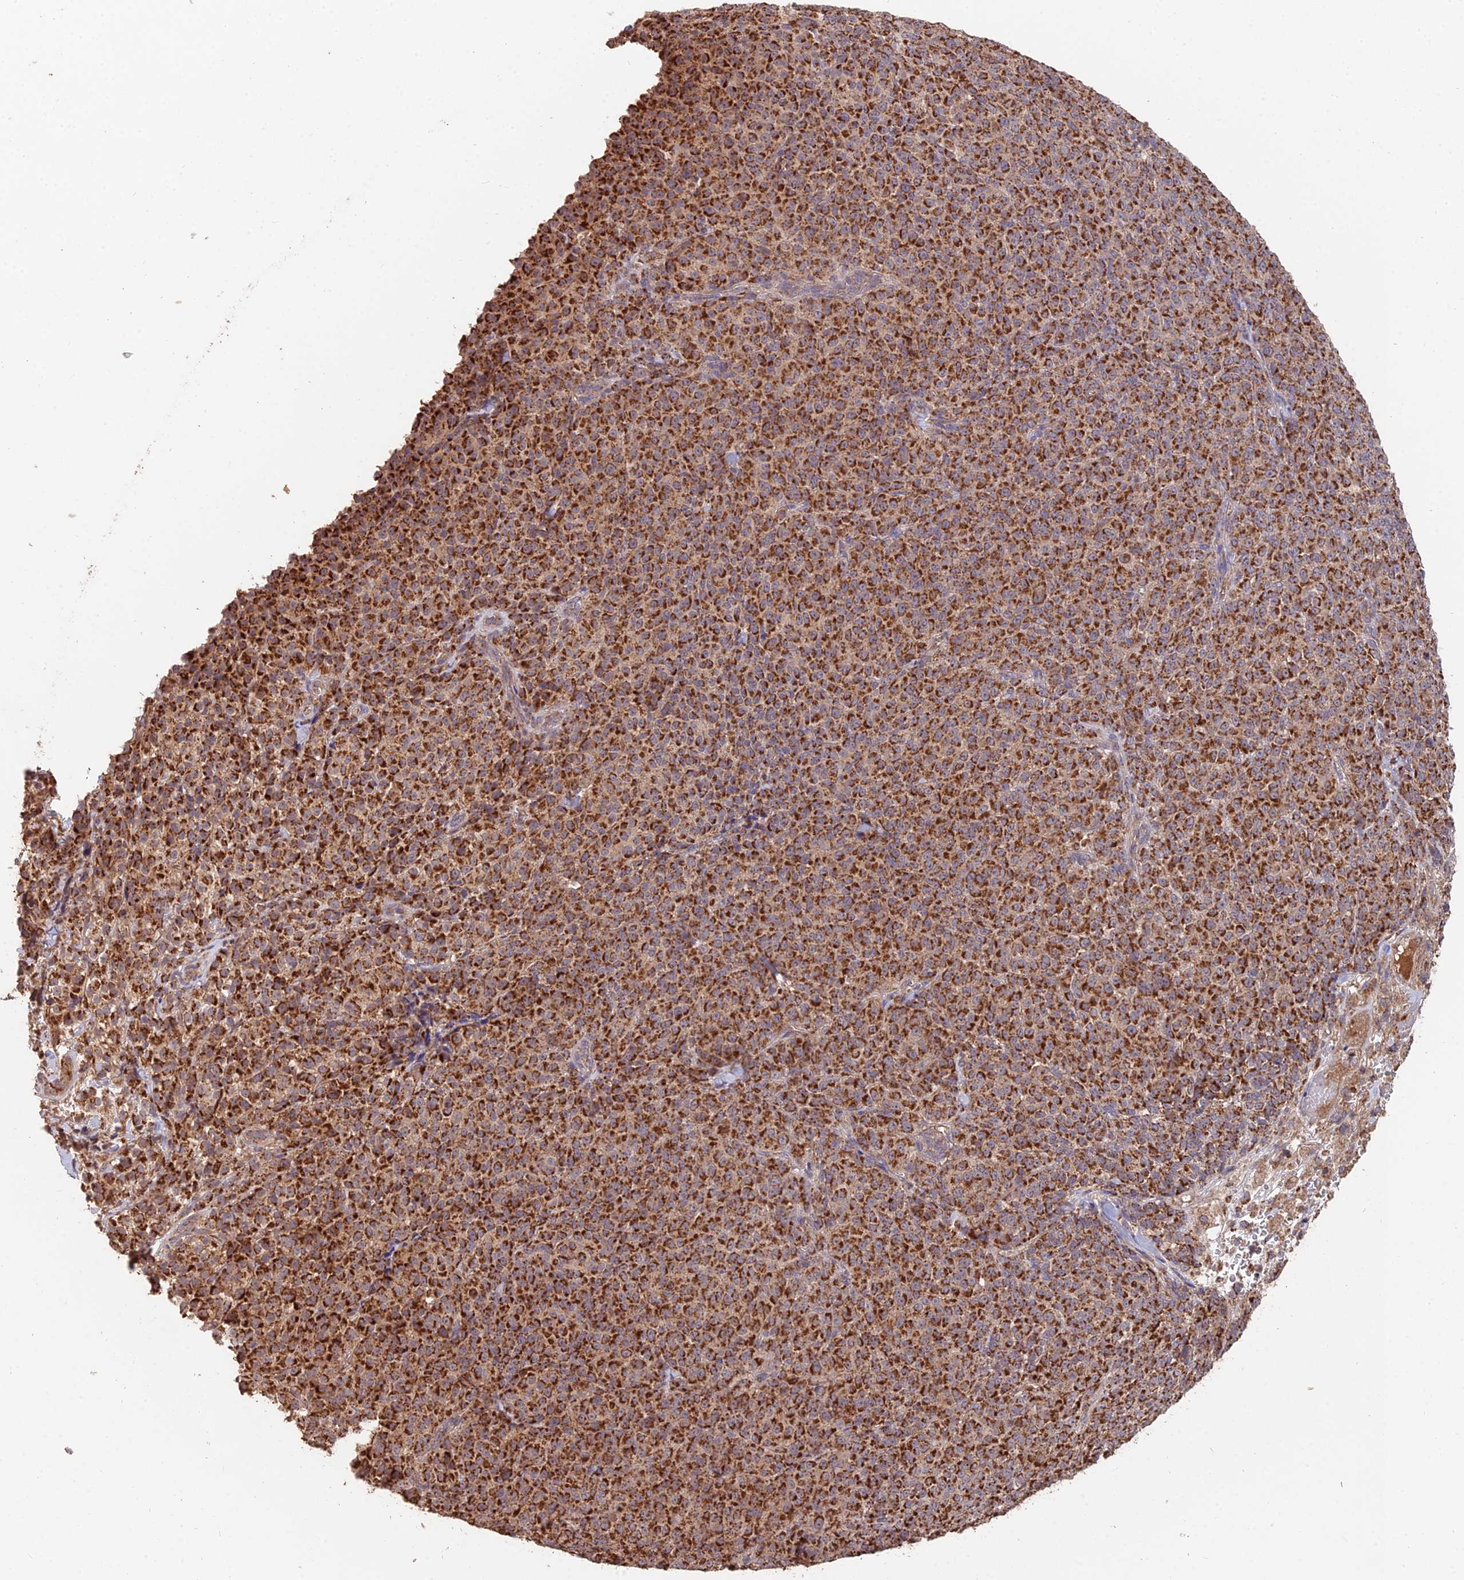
{"staining": {"intensity": "strong", "quantity": ">75%", "location": "cytoplasmic/membranous"}, "tissue": "melanoma", "cell_type": "Tumor cells", "image_type": "cancer", "snomed": [{"axis": "morphology", "description": "Normal tissue, NOS"}, {"axis": "morphology", "description": "Malignant melanoma, NOS"}, {"axis": "topography", "description": "Skin"}], "caption": "This is a histology image of IHC staining of malignant melanoma, which shows strong positivity in the cytoplasmic/membranous of tumor cells.", "gene": "IFT22", "patient": {"sex": "female", "age": 34}}